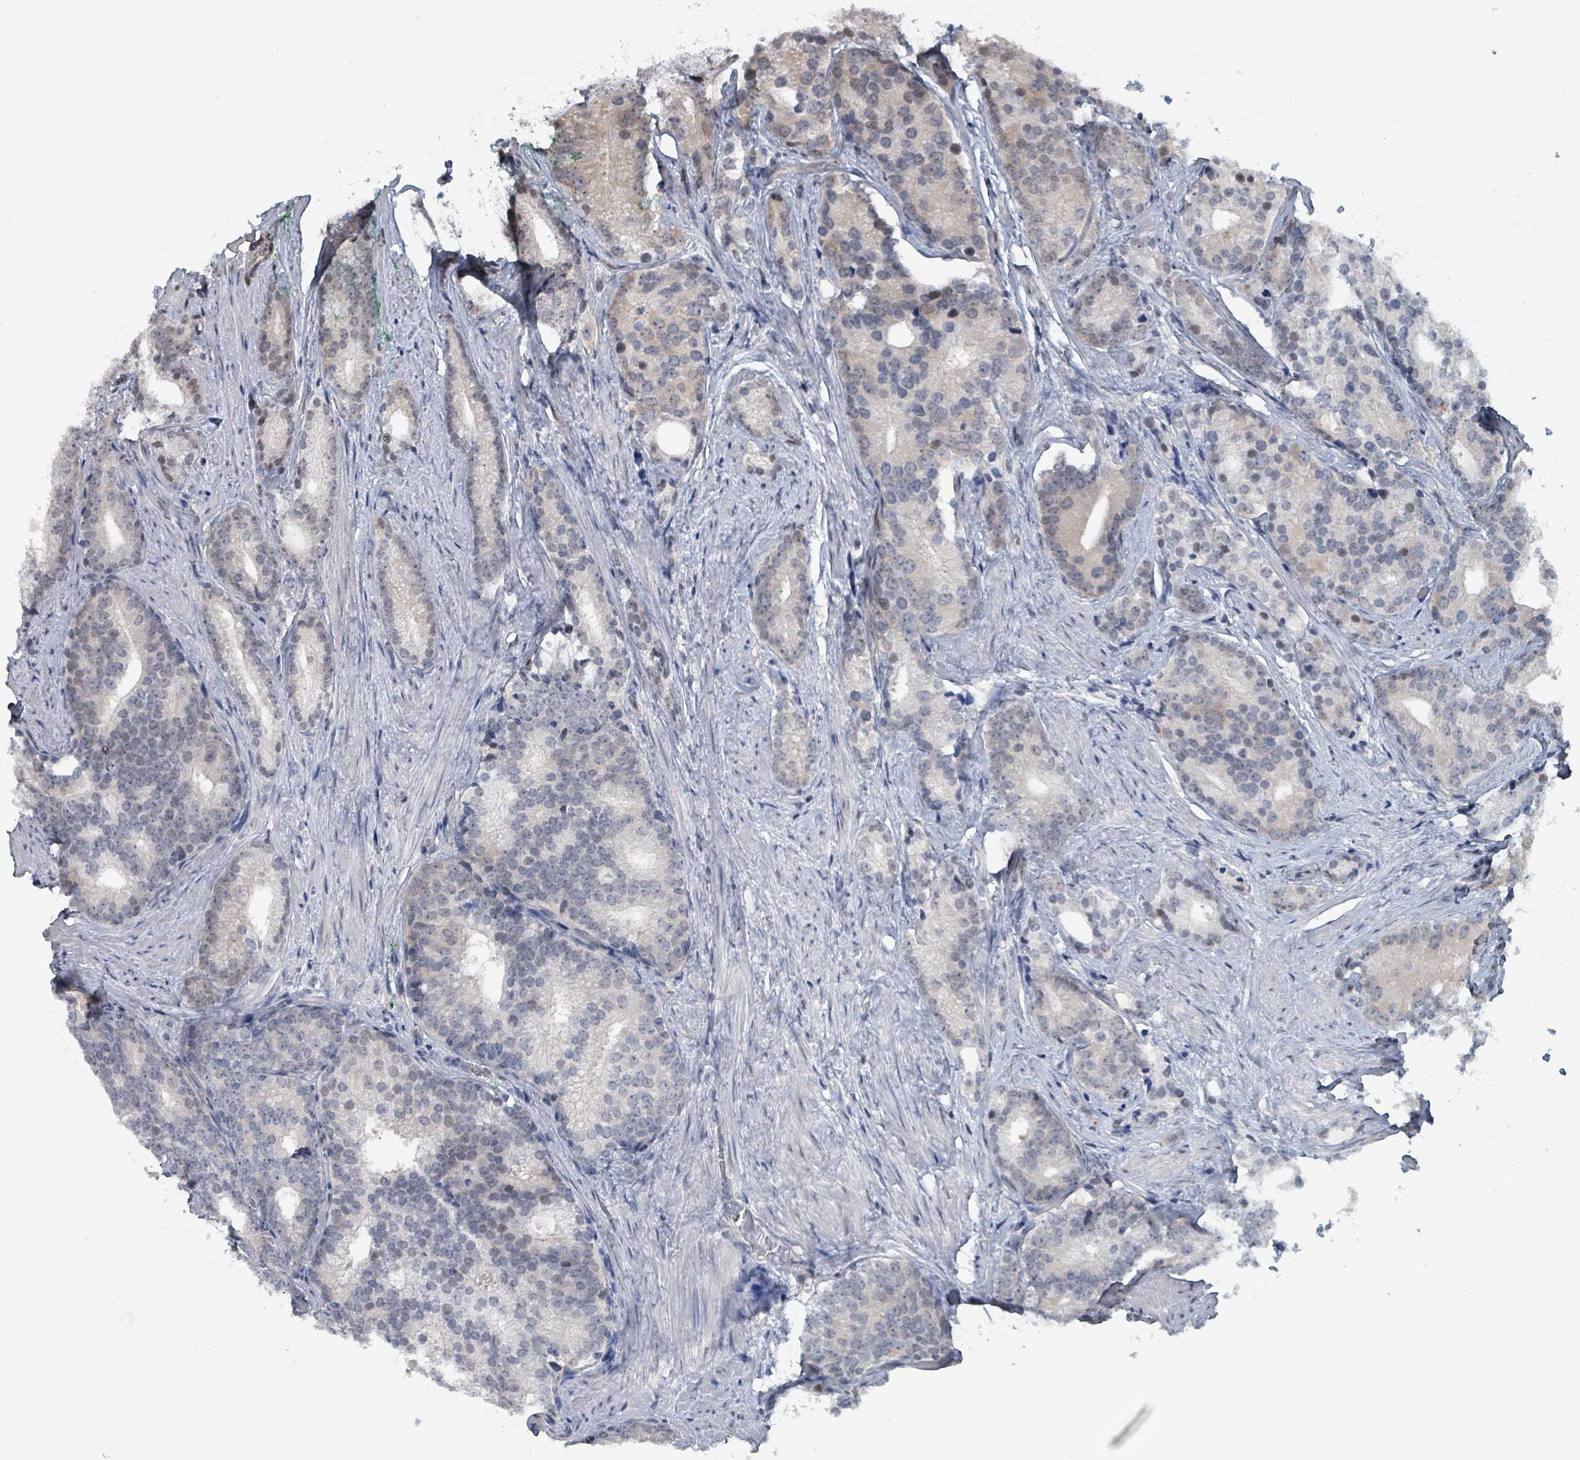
{"staining": {"intensity": "negative", "quantity": "none", "location": "none"}, "tissue": "prostate cancer", "cell_type": "Tumor cells", "image_type": "cancer", "snomed": [{"axis": "morphology", "description": "Adenocarcinoma, Low grade"}, {"axis": "topography", "description": "Prostate"}], "caption": "Tumor cells are negative for protein expression in human prostate cancer.", "gene": "BIVM", "patient": {"sex": "male", "age": 71}}